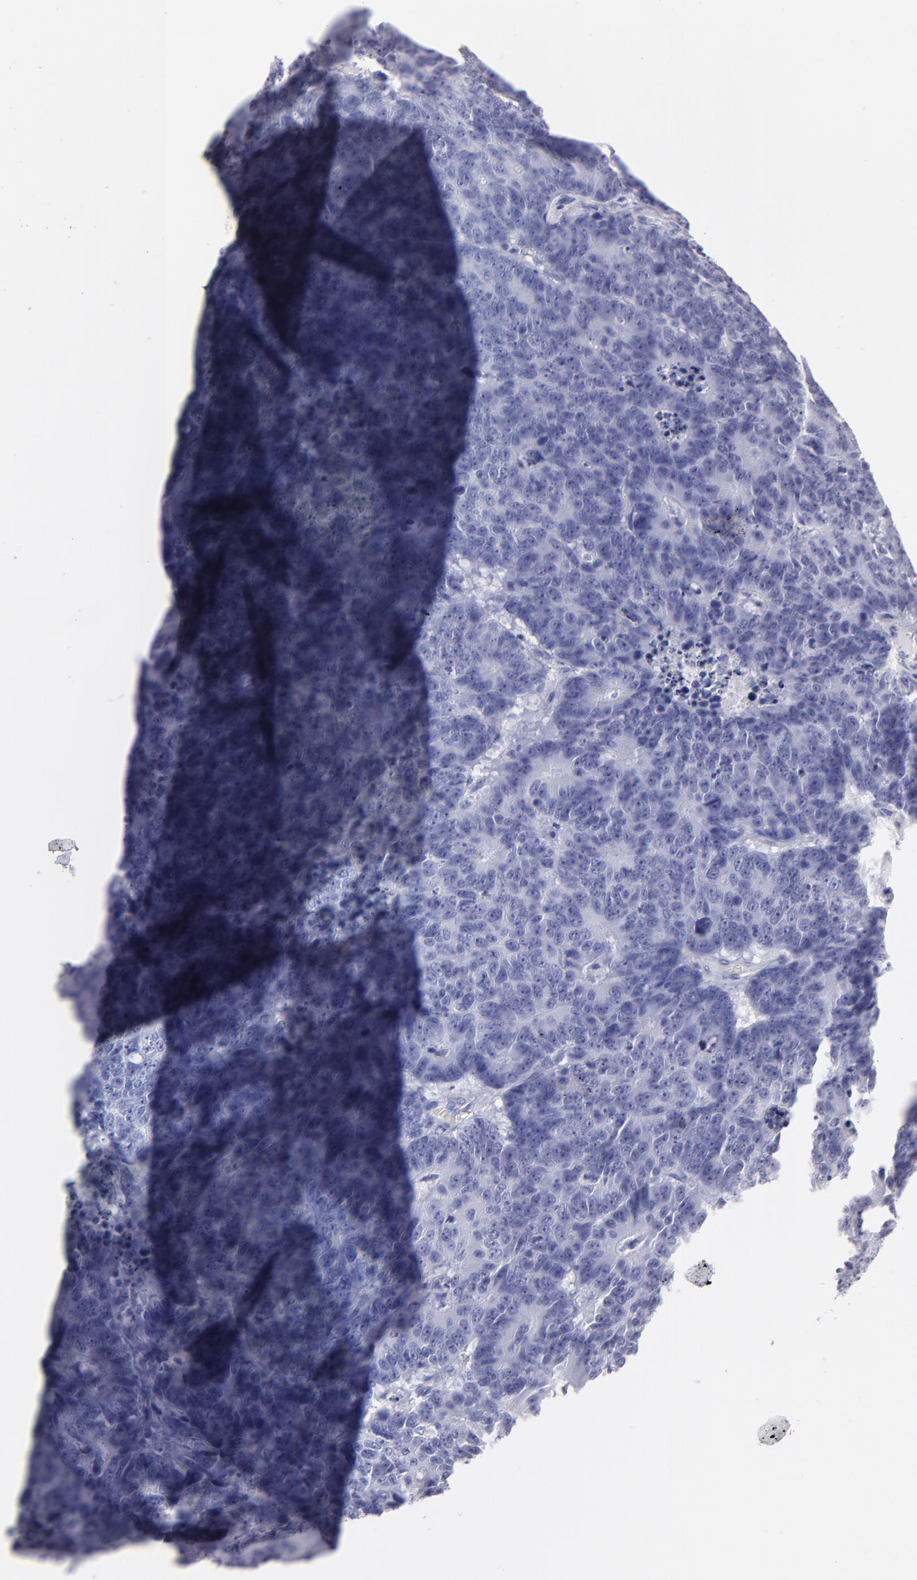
{"staining": {"intensity": "negative", "quantity": "none", "location": "none"}, "tissue": "colorectal cancer", "cell_type": "Tumor cells", "image_type": "cancer", "snomed": [{"axis": "morphology", "description": "Adenocarcinoma, NOS"}, {"axis": "topography", "description": "Colon"}], "caption": "A high-resolution micrograph shows immunohistochemistry staining of colorectal cancer, which displays no significant expression in tumor cells. (DAB immunohistochemistry visualized using brightfield microscopy, high magnification).", "gene": "MB", "patient": {"sex": "female", "age": 86}}